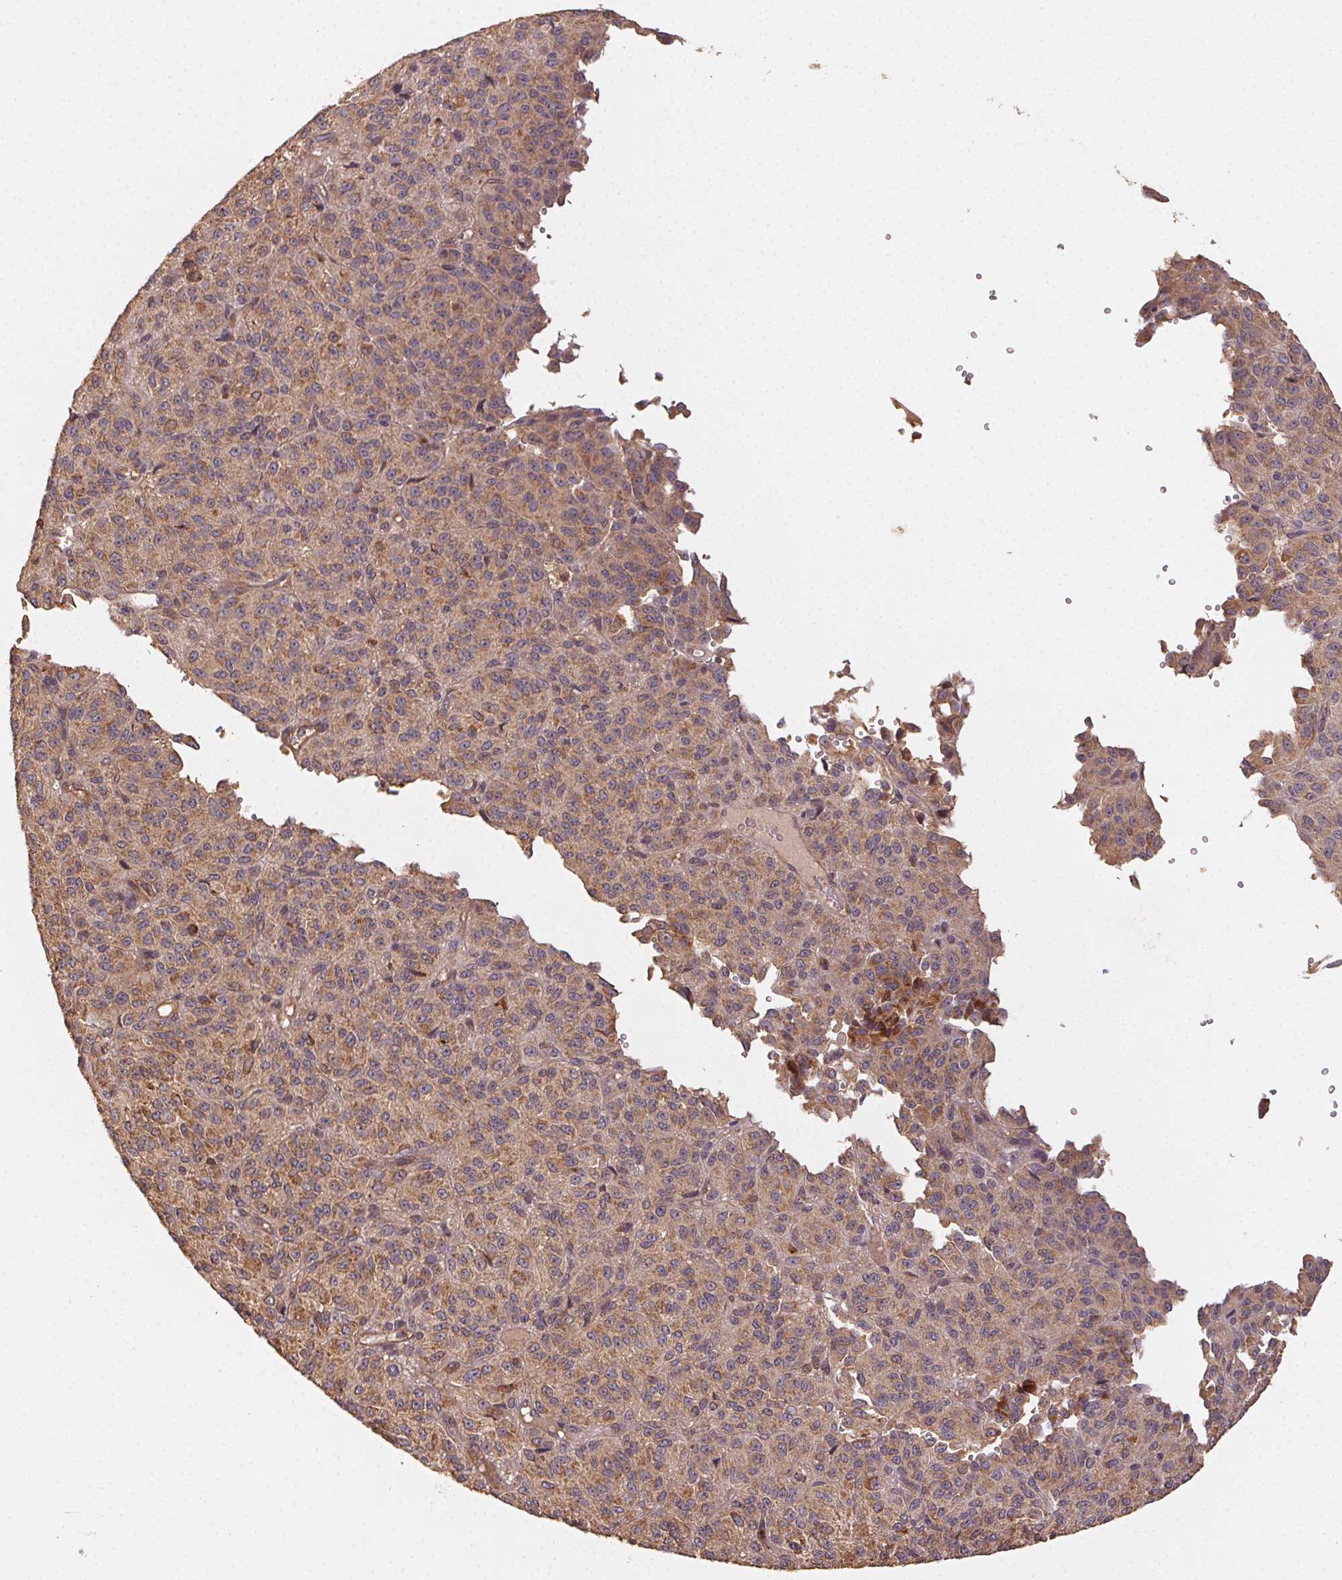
{"staining": {"intensity": "weak", "quantity": ">75%", "location": "cytoplasmic/membranous"}, "tissue": "melanoma", "cell_type": "Tumor cells", "image_type": "cancer", "snomed": [{"axis": "morphology", "description": "Malignant melanoma, Metastatic site"}, {"axis": "topography", "description": "Brain"}], "caption": "This histopathology image displays immunohistochemistry (IHC) staining of malignant melanoma (metastatic site), with low weak cytoplasmic/membranous staining in approximately >75% of tumor cells.", "gene": "RALA", "patient": {"sex": "female", "age": 56}}